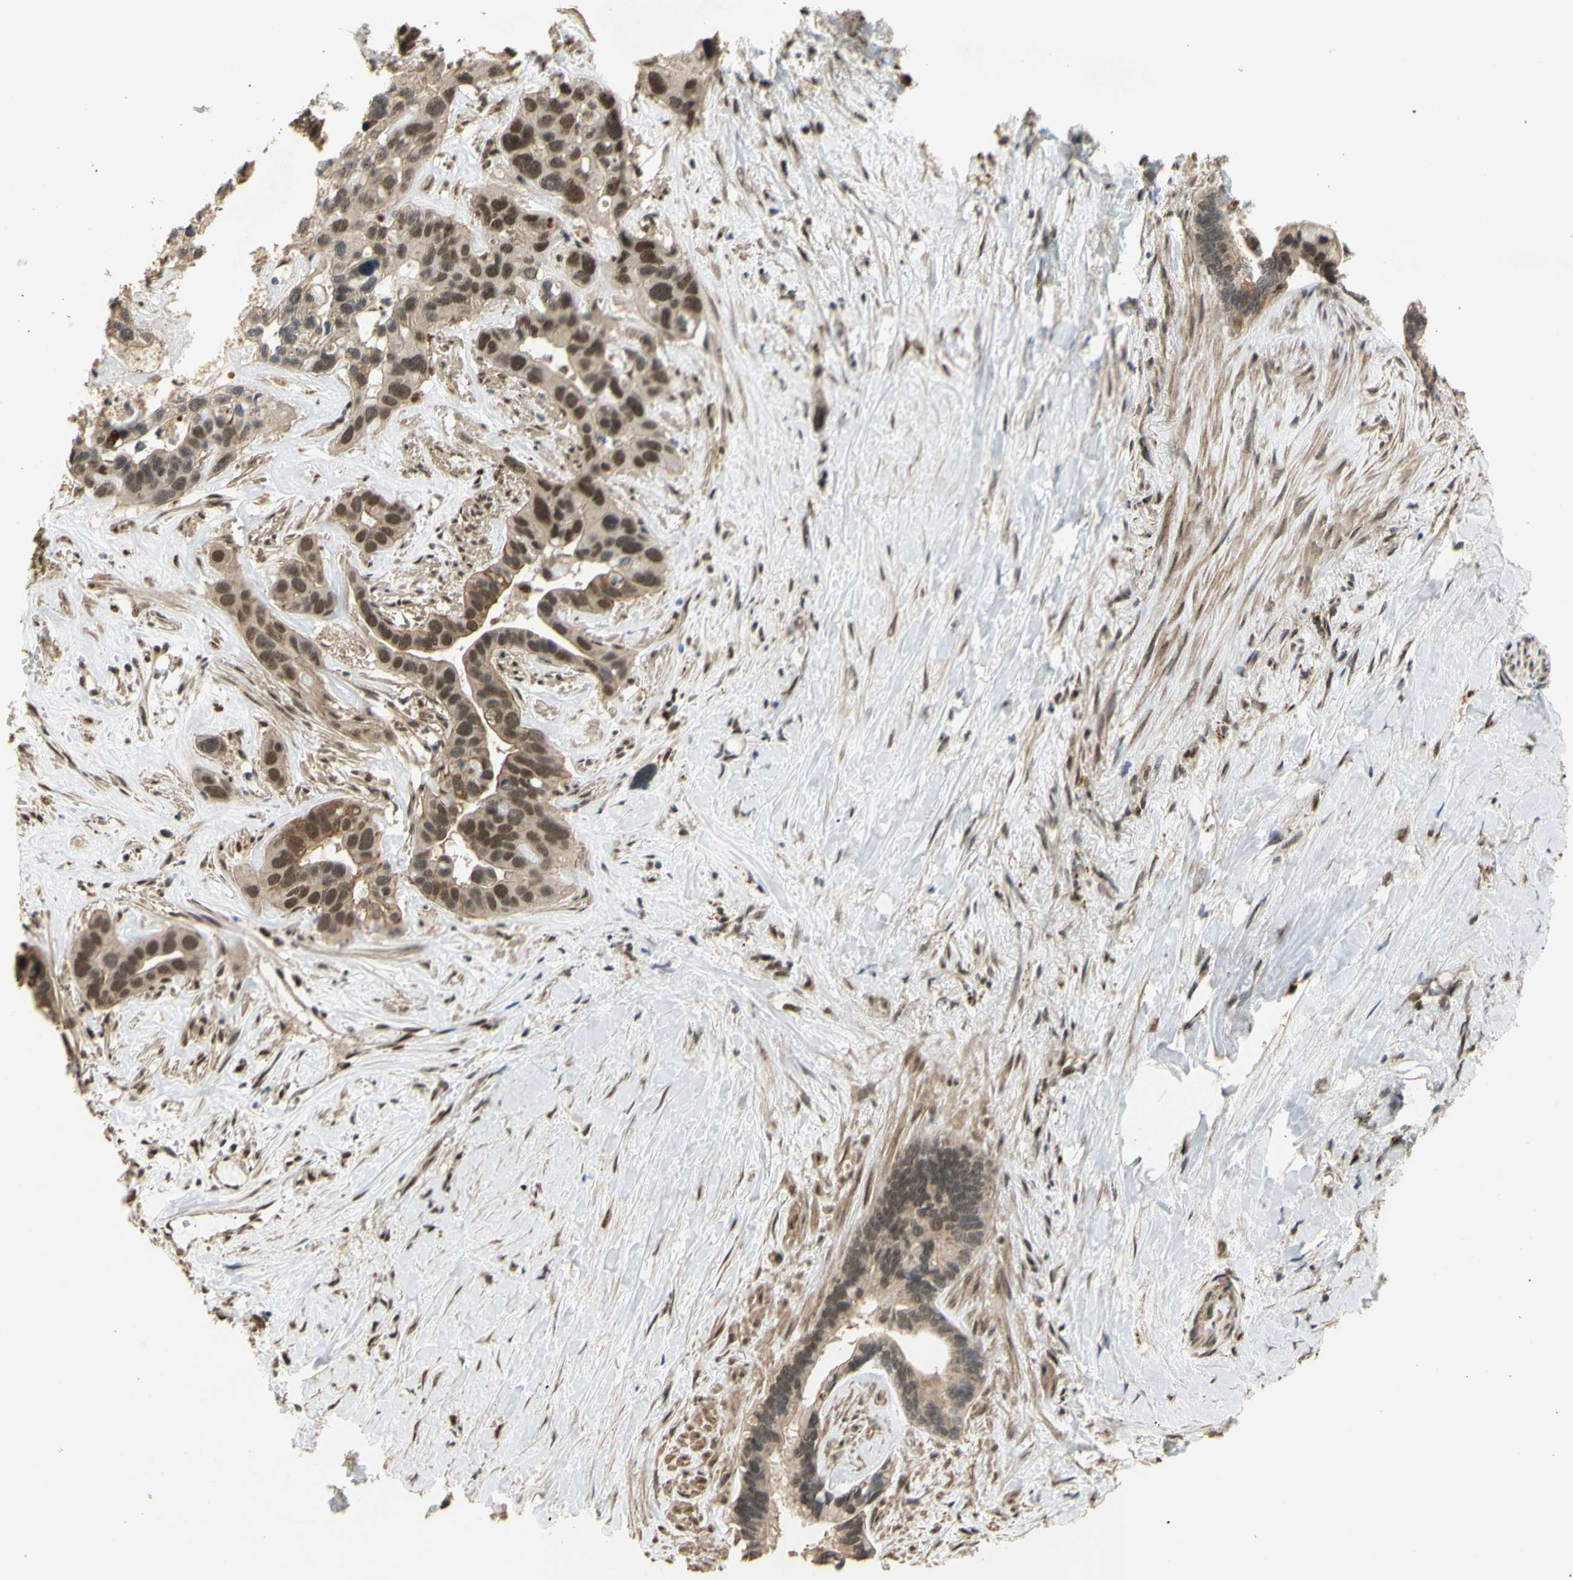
{"staining": {"intensity": "moderate", "quantity": ">75%", "location": "cytoplasmic/membranous,nuclear"}, "tissue": "liver cancer", "cell_type": "Tumor cells", "image_type": "cancer", "snomed": [{"axis": "morphology", "description": "Cholangiocarcinoma"}, {"axis": "topography", "description": "Liver"}], "caption": "Immunohistochemical staining of liver cancer displays medium levels of moderate cytoplasmic/membranous and nuclear protein staining in about >75% of tumor cells.", "gene": "GTF2E2", "patient": {"sex": "female", "age": 65}}